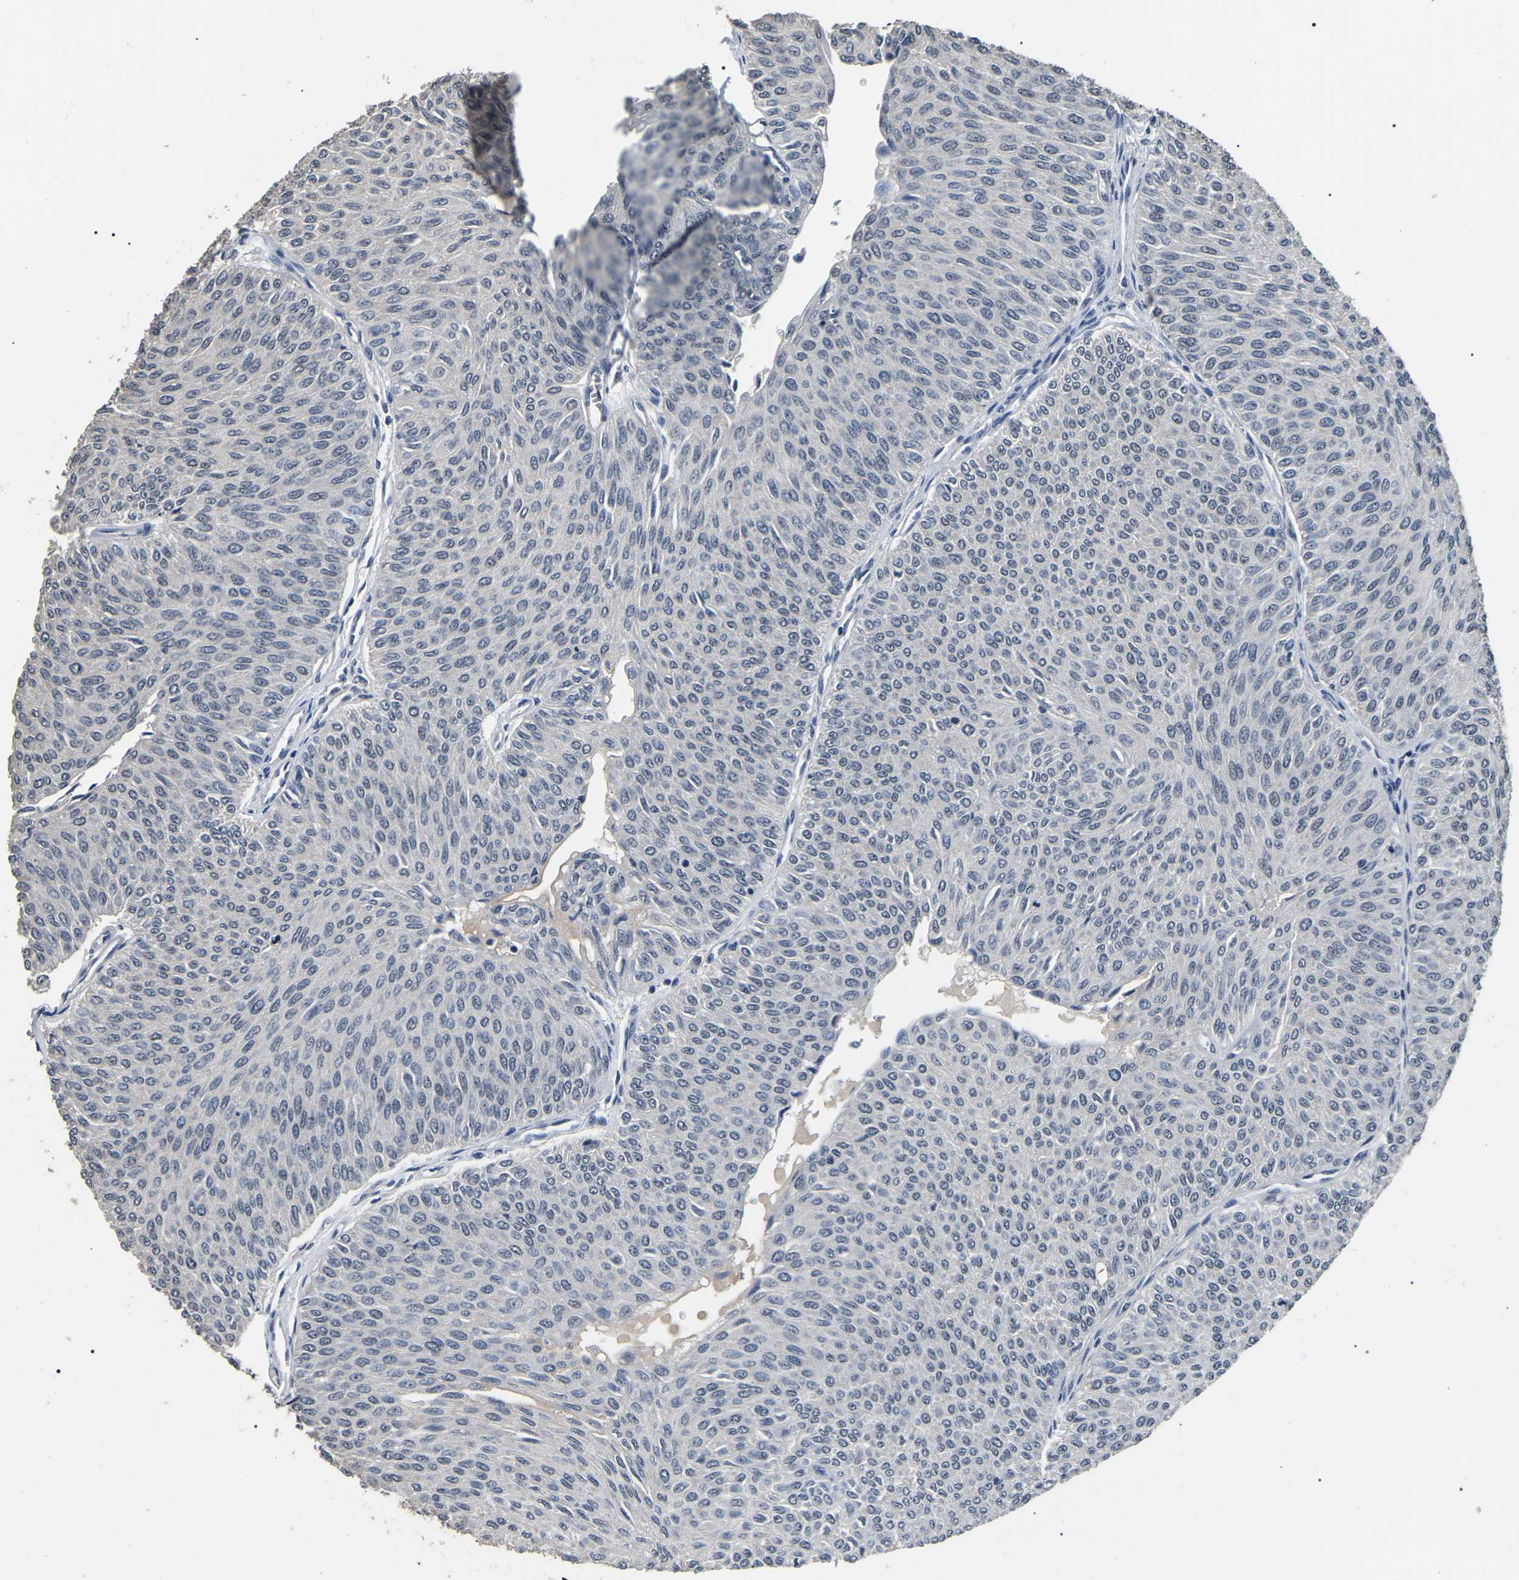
{"staining": {"intensity": "negative", "quantity": "none", "location": "none"}, "tissue": "urothelial cancer", "cell_type": "Tumor cells", "image_type": "cancer", "snomed": [{"axis": "morphology", "description": "Urothelial carcinoma, Low grade"}, {"axis": "topography", "description": "Urinary bladder"}], "caption": "DAB (3,3'-diaminobenzidine) immunohistochemical staining of urothelial cancer reveals no significant staining in tumor cells. (Brightfield microscopy of DAB (3,3'-diaminobenzidine) IHC at high magnification).", "gene": "PPM1E", "patient": {"sex": "male", "age": 78}}